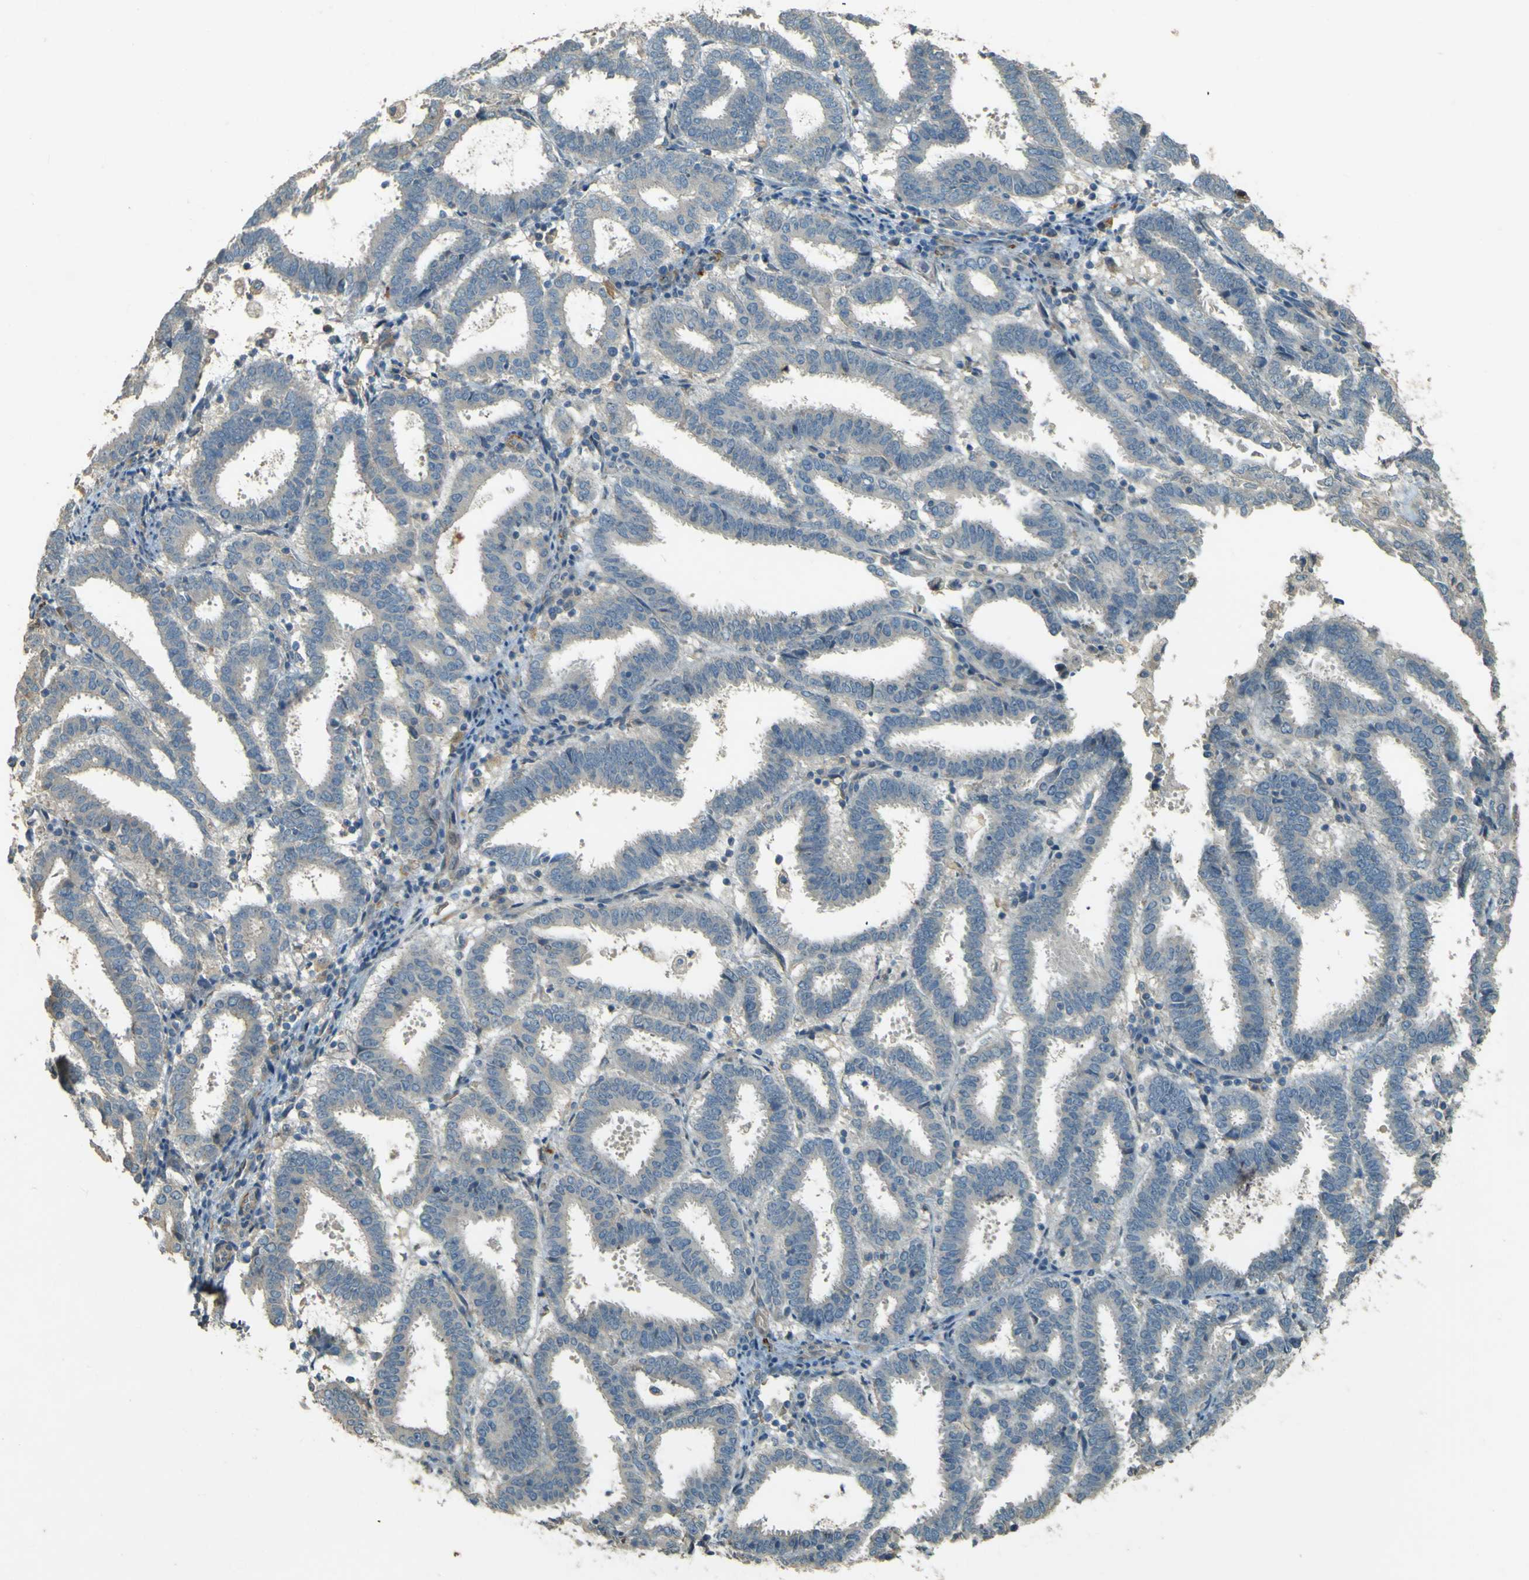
{"staining": {"intensity": "negative", "quantity": "none", "location": "none"}, "tissue": "endometrial cancer", "cell_type": "Tumor cells", "image_type": "cancer", "snomed": [{"axis": "morphology", "description": "Adenocarcinoma, NOS"}, {"axis": "topography", "description": "Uterus"}], "caption": "Endometrial adenocarcinoma stained for a protein using immunohistochemistry displays no positivity tumor cells.", "gene": "NEXN", "patient": {"sex": "female", "age": 83}}